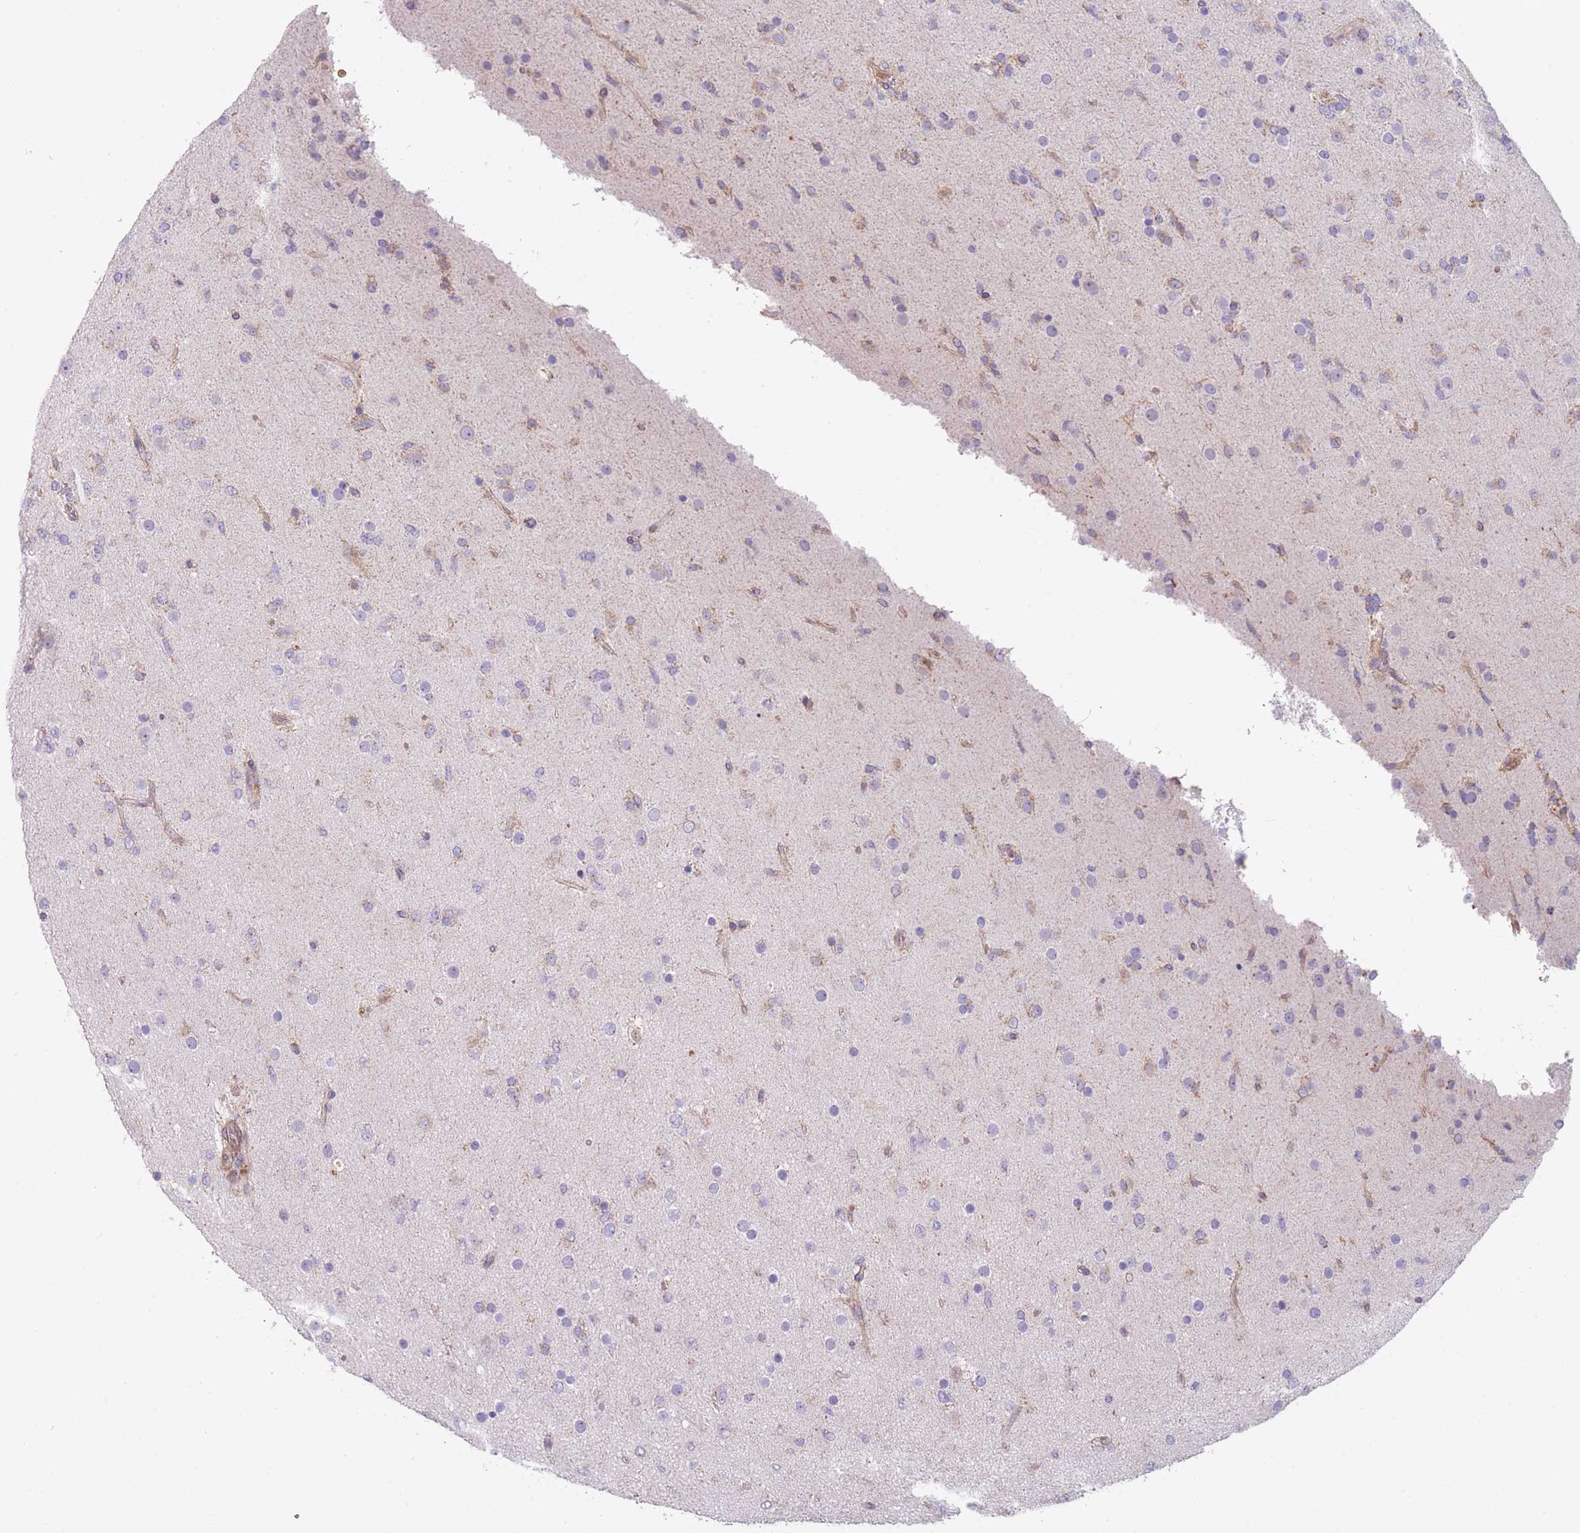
{"staining": {"intensity": "negative", "quantity": "none", "location": "none"}, "tissue": "glioma", "cell_type": "Tumor cells", "image_type": "cancer", "snomed": [{"axis": "morphology", "description": "Glioma, malignant, Low grade"}, {"axis": "topography", "description": "Brain"}], "caption": "IHC image of glioma stained for a protein (brown), which shows no positivity in tumor cells. Brightfield microscopy of IHC stained with DAB (brown) and hematoxylin (blue), captured at high magnification.", "gene": "SMPD4", "patient": {"sex": "male", "age": 65}}